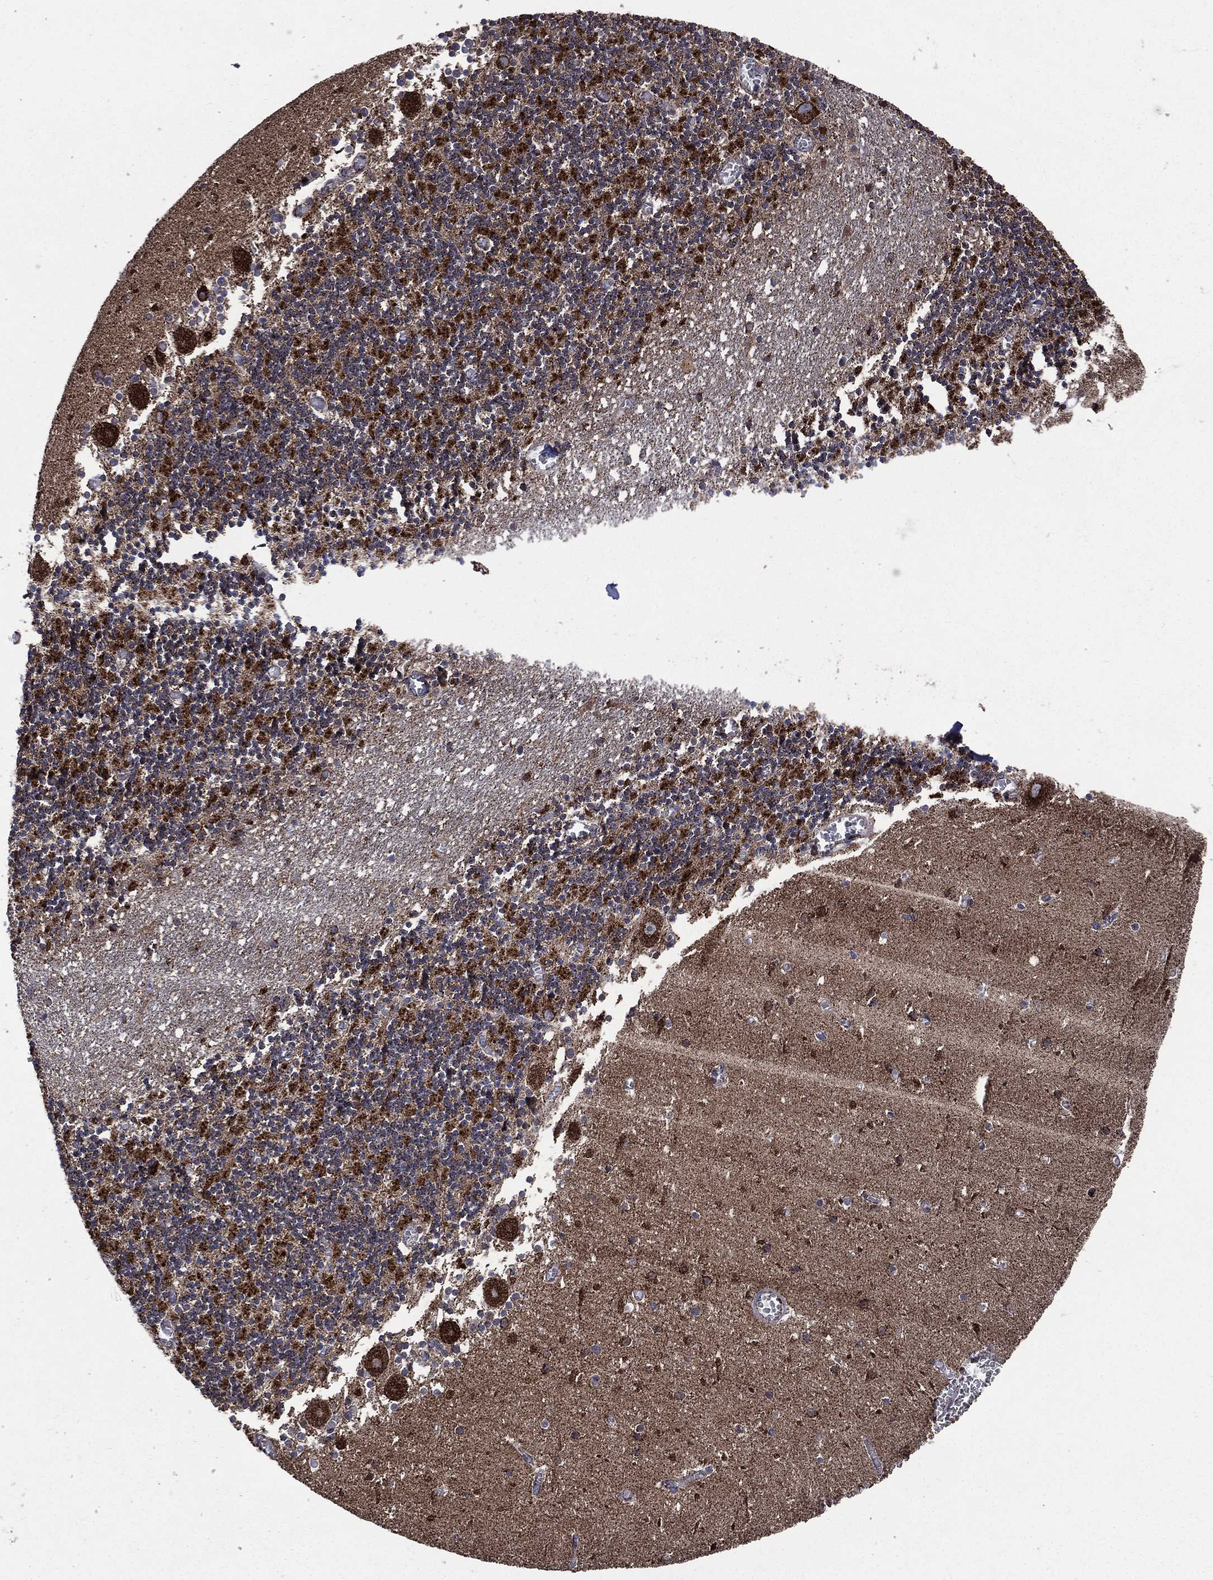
{"staining": {"intensity": "strong", "quantity": ">75%", "location": "cytoplasmic/membranous"}, "tissue": "cerebellum", "cell_type": "Cells in granular layer", "image_type": "normal", "snomed": [{"axis": "morphology", "description": "Normal tissue, NOS"}, {"axis": "topography", "description": "Cerebellum"}], "caption": "IHC micrograph of benign cerebellum stained for a protein (brown), which exhibits high levels of strong cytoplasmic/membranous positivity in approximately >75% of cells in granular layer.", "gene": "GOT2", "patient": {"sex": "female", "age": 28}}